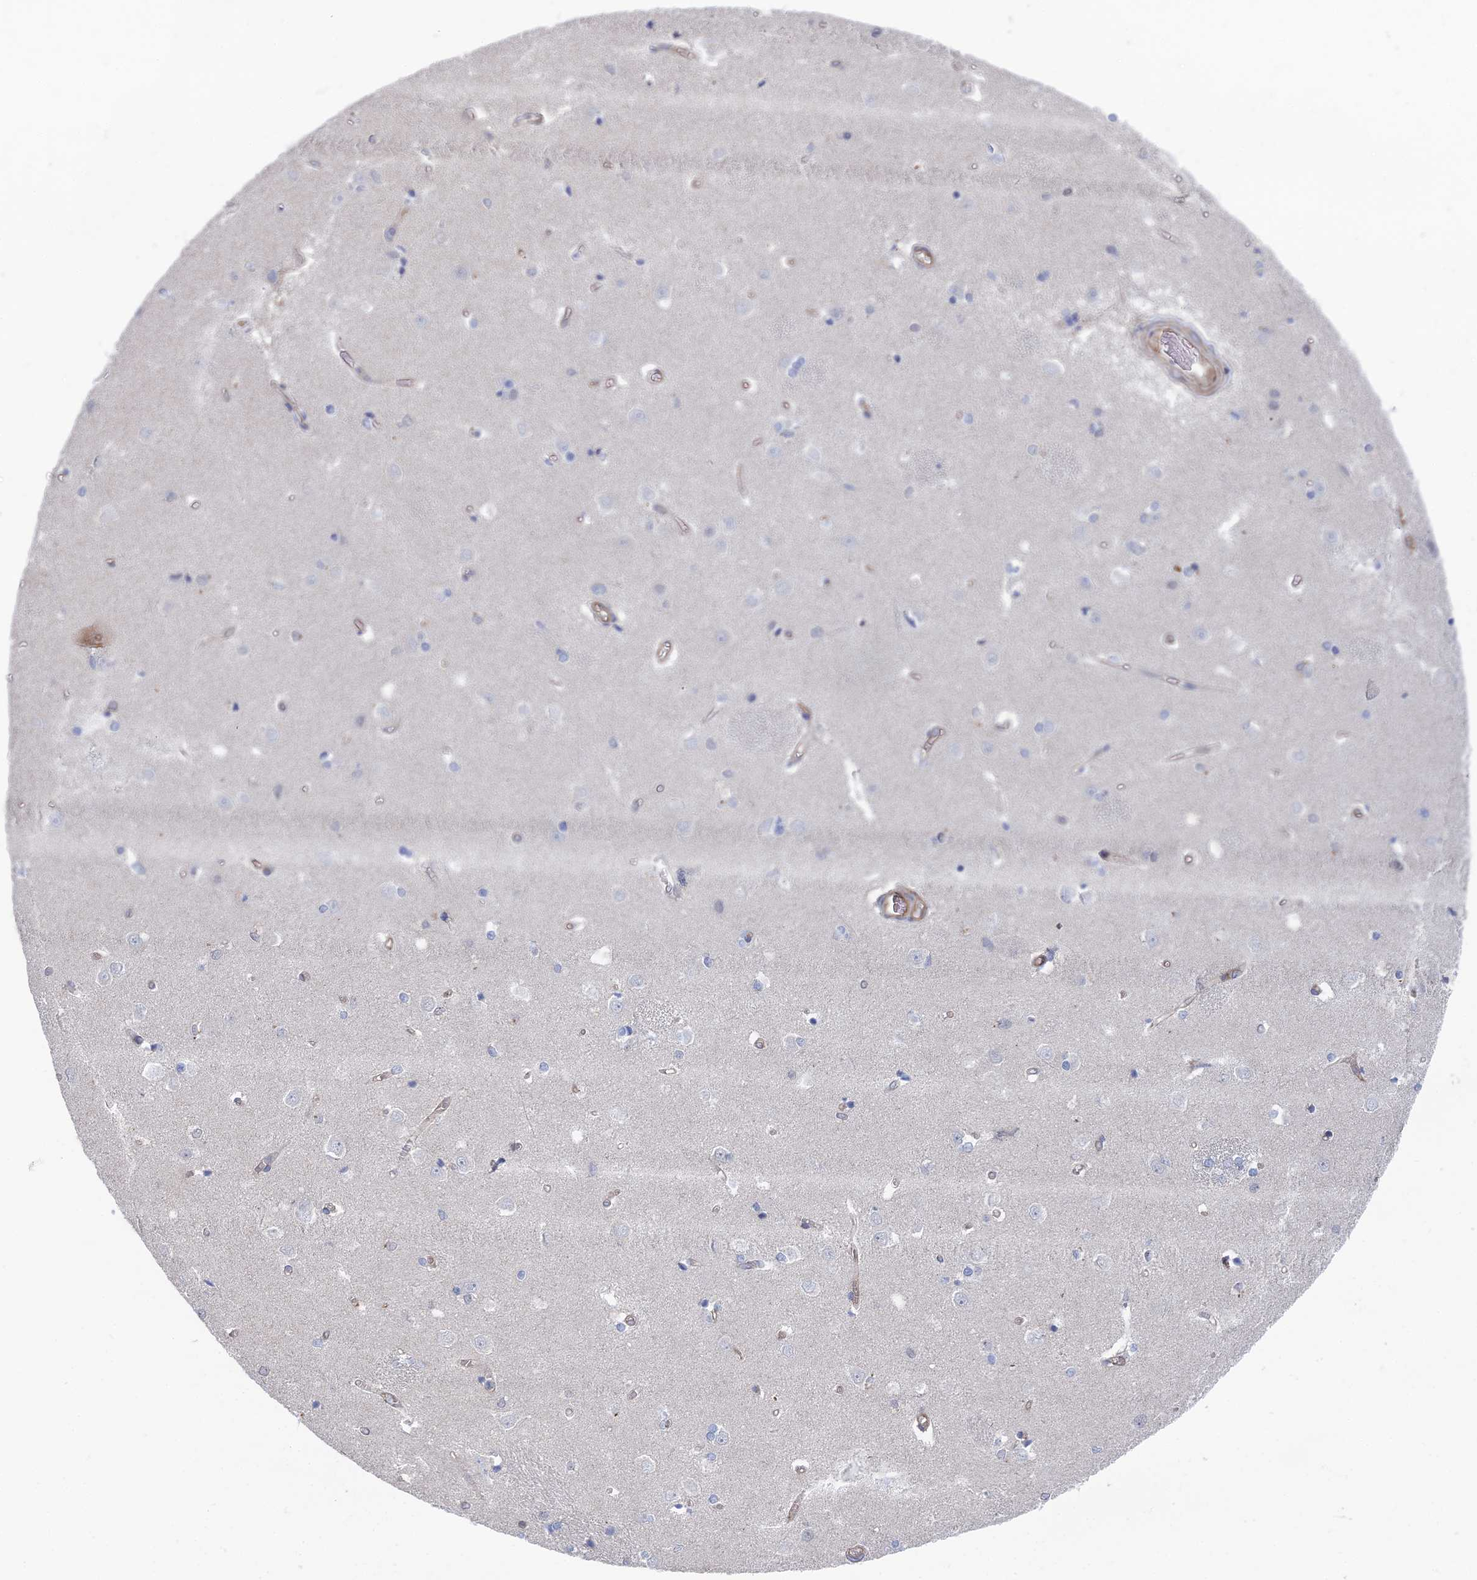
{"staining": {"intensity": "negative", "quantity": "none", "location": "none"}, "tissue": "caudate", "cell_type": "Glial cells", "image_type": "normal", "snomed": [{"axis": "morphology", "description": "Normal tissue, NOS"}, {"axis": "topography", "description": "Lateral ventricle wall"}], "caption": "Glial cells show no significant positivity in benign caudate. (DAB (3,3'-diaminobenzidine) IHC, high magnification).", "gene": "ARAP3", "patient": {"sex": "male", "age": 37}}